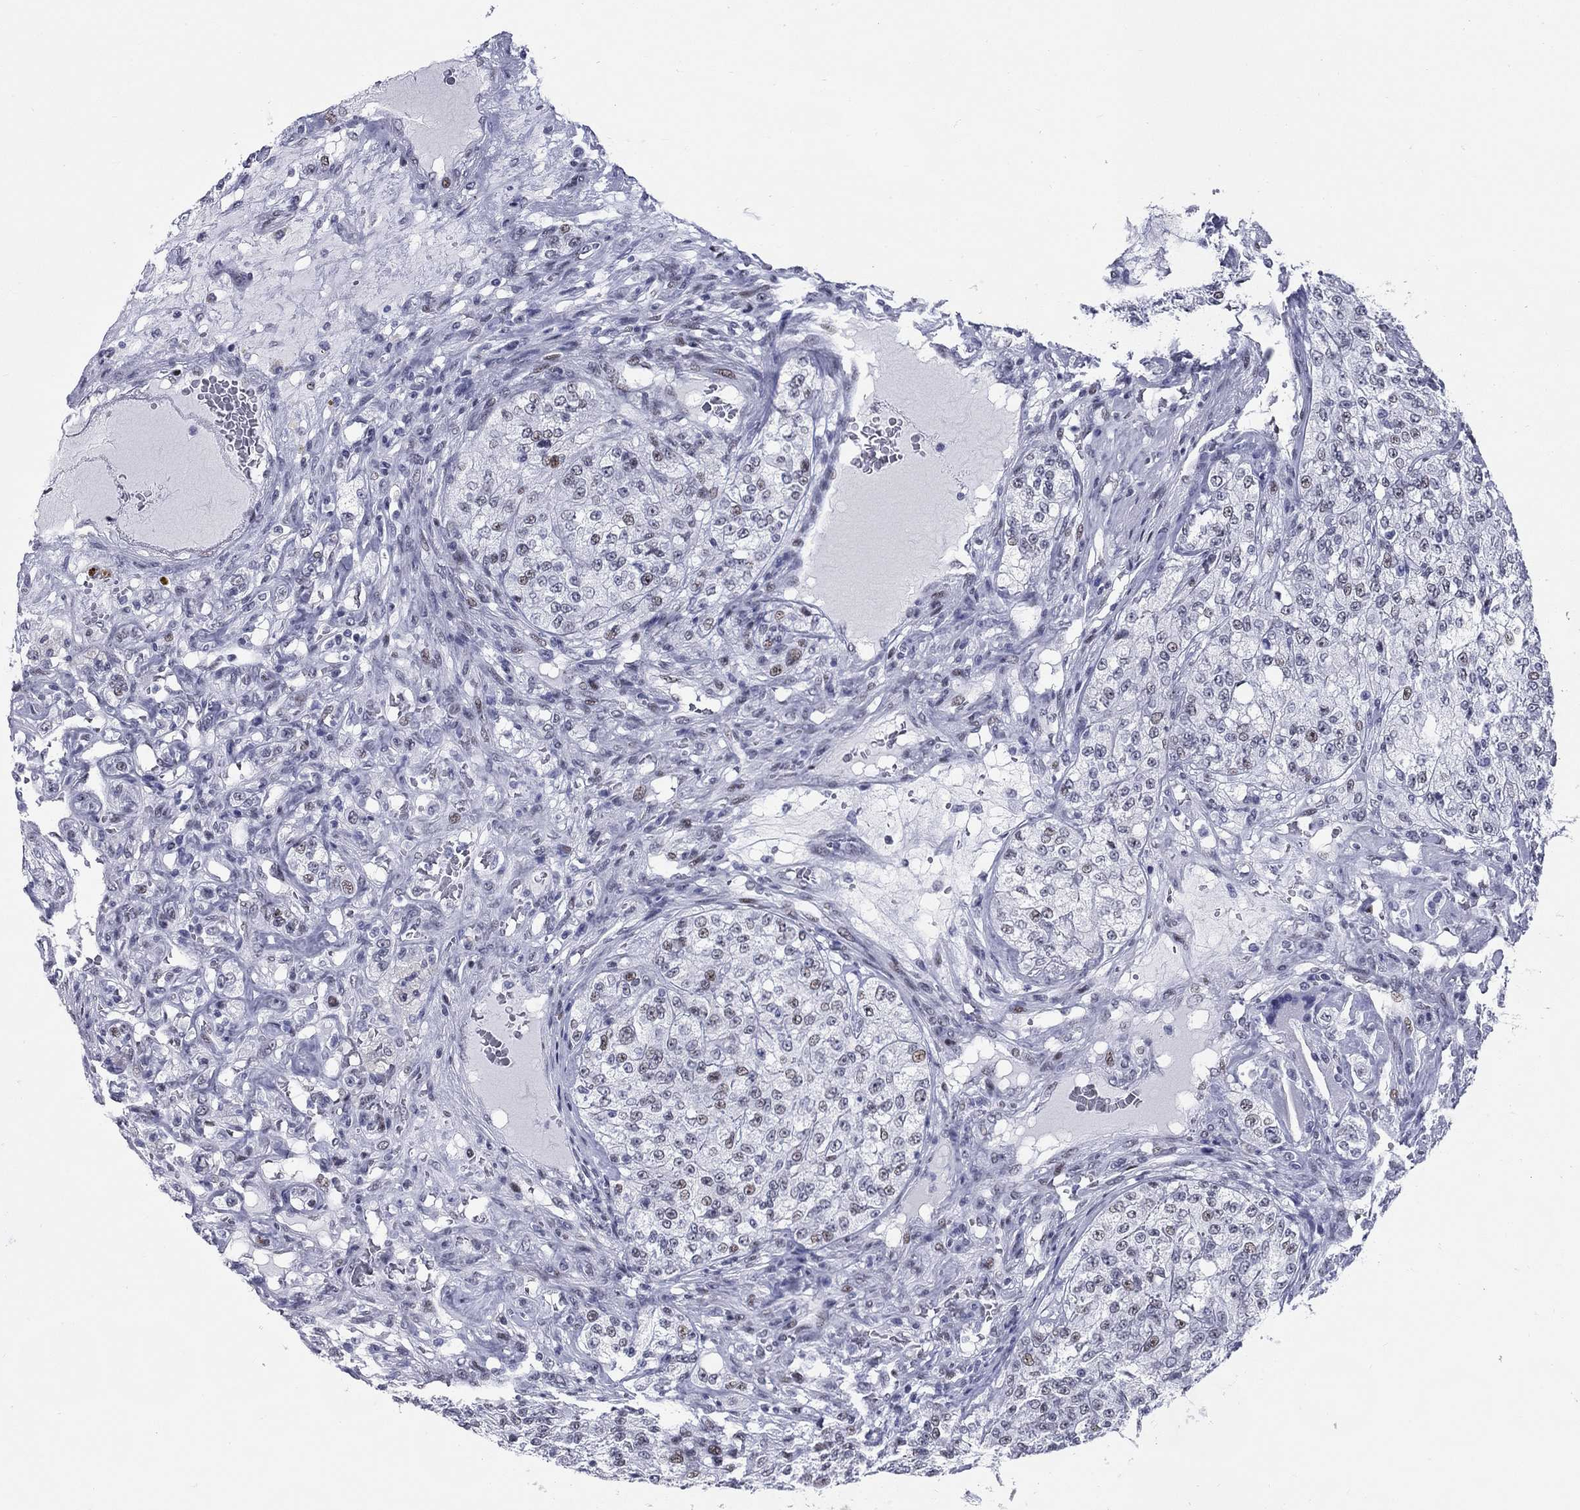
{"staining": {"intensity": "weak", "quantity": "<25%", "location": "nuclear"}, "tissue": "renal cancer", "cell_type": "Tumor cells", "image_type": "cancer", "snomed": [{"axis": "morphology", "description": "Adenocarcinoma, NOS"}, {"axis": "topography", "description": "Kidney"}], "caption": "A histopathology image of renal adenocarcinoma stained for a protein exhibits no brown staining in tumor cells. Brightfield microscopy of IHC stained with DAB (brown) and hematoxylin (blue), captured at high magnification.", "gene": "ASF1B", "patient": {"sex": "female", "age": 63}}